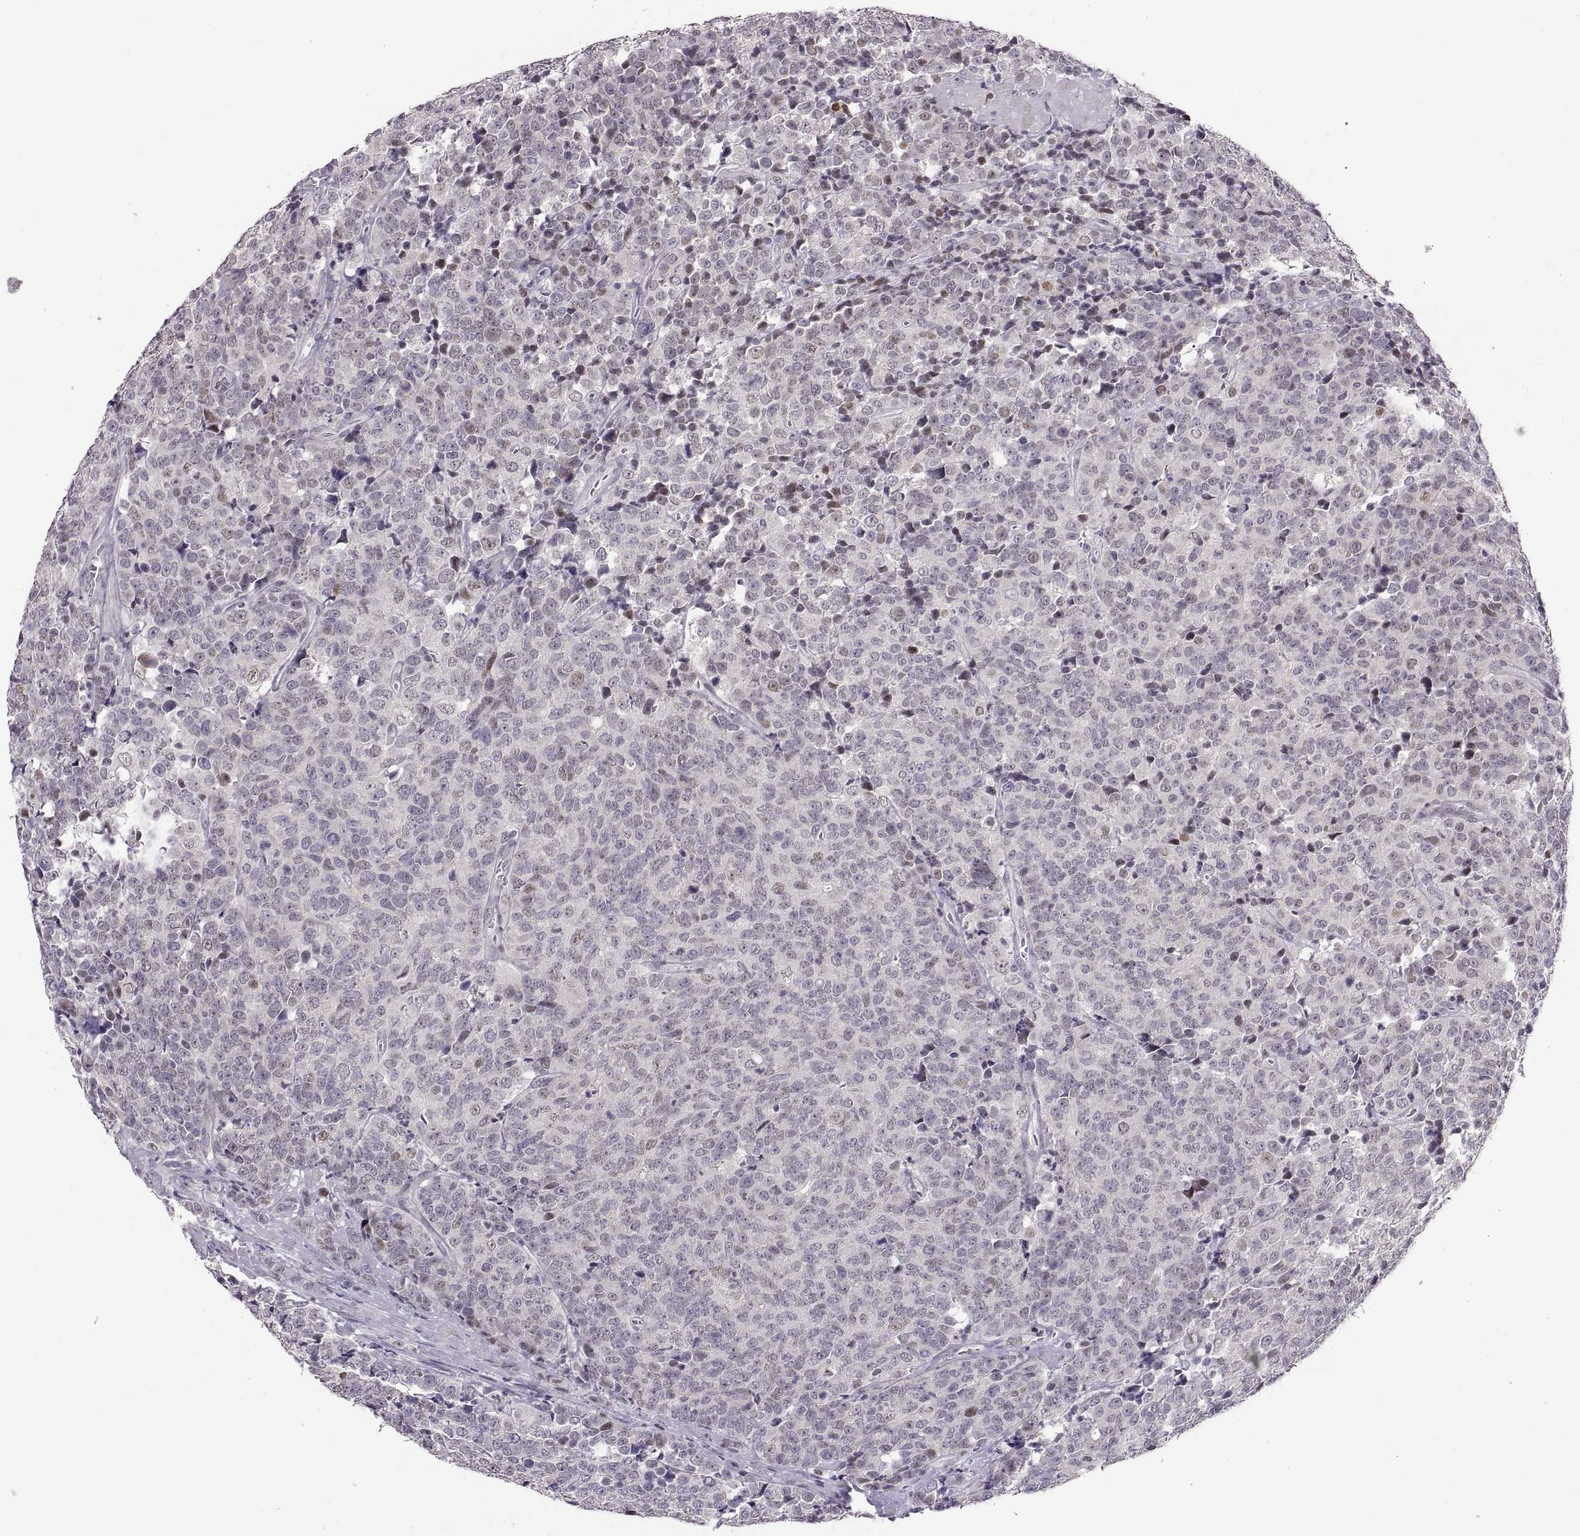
{"staining": {"intensity": "negative", "quantity": "none", "location": "none"}, "tissue": "prostate cancer", "cell_type": "Tumor cells", "image_type": "cancer", "snomed": [{"axis": "morphology", "description": "Adenocarcinoma, NOS"}, {"axis": "topography", "description": "Prostate"}], "caption": "IHC histopathology image of prostate cancer stained for a protein (brown), which displays no positivity in tumor cells. (Brightfield microscopy of DAB IHC at high magnification).", "gene": "SNAI1", "patient": {"sex": "male", "age": 67}}